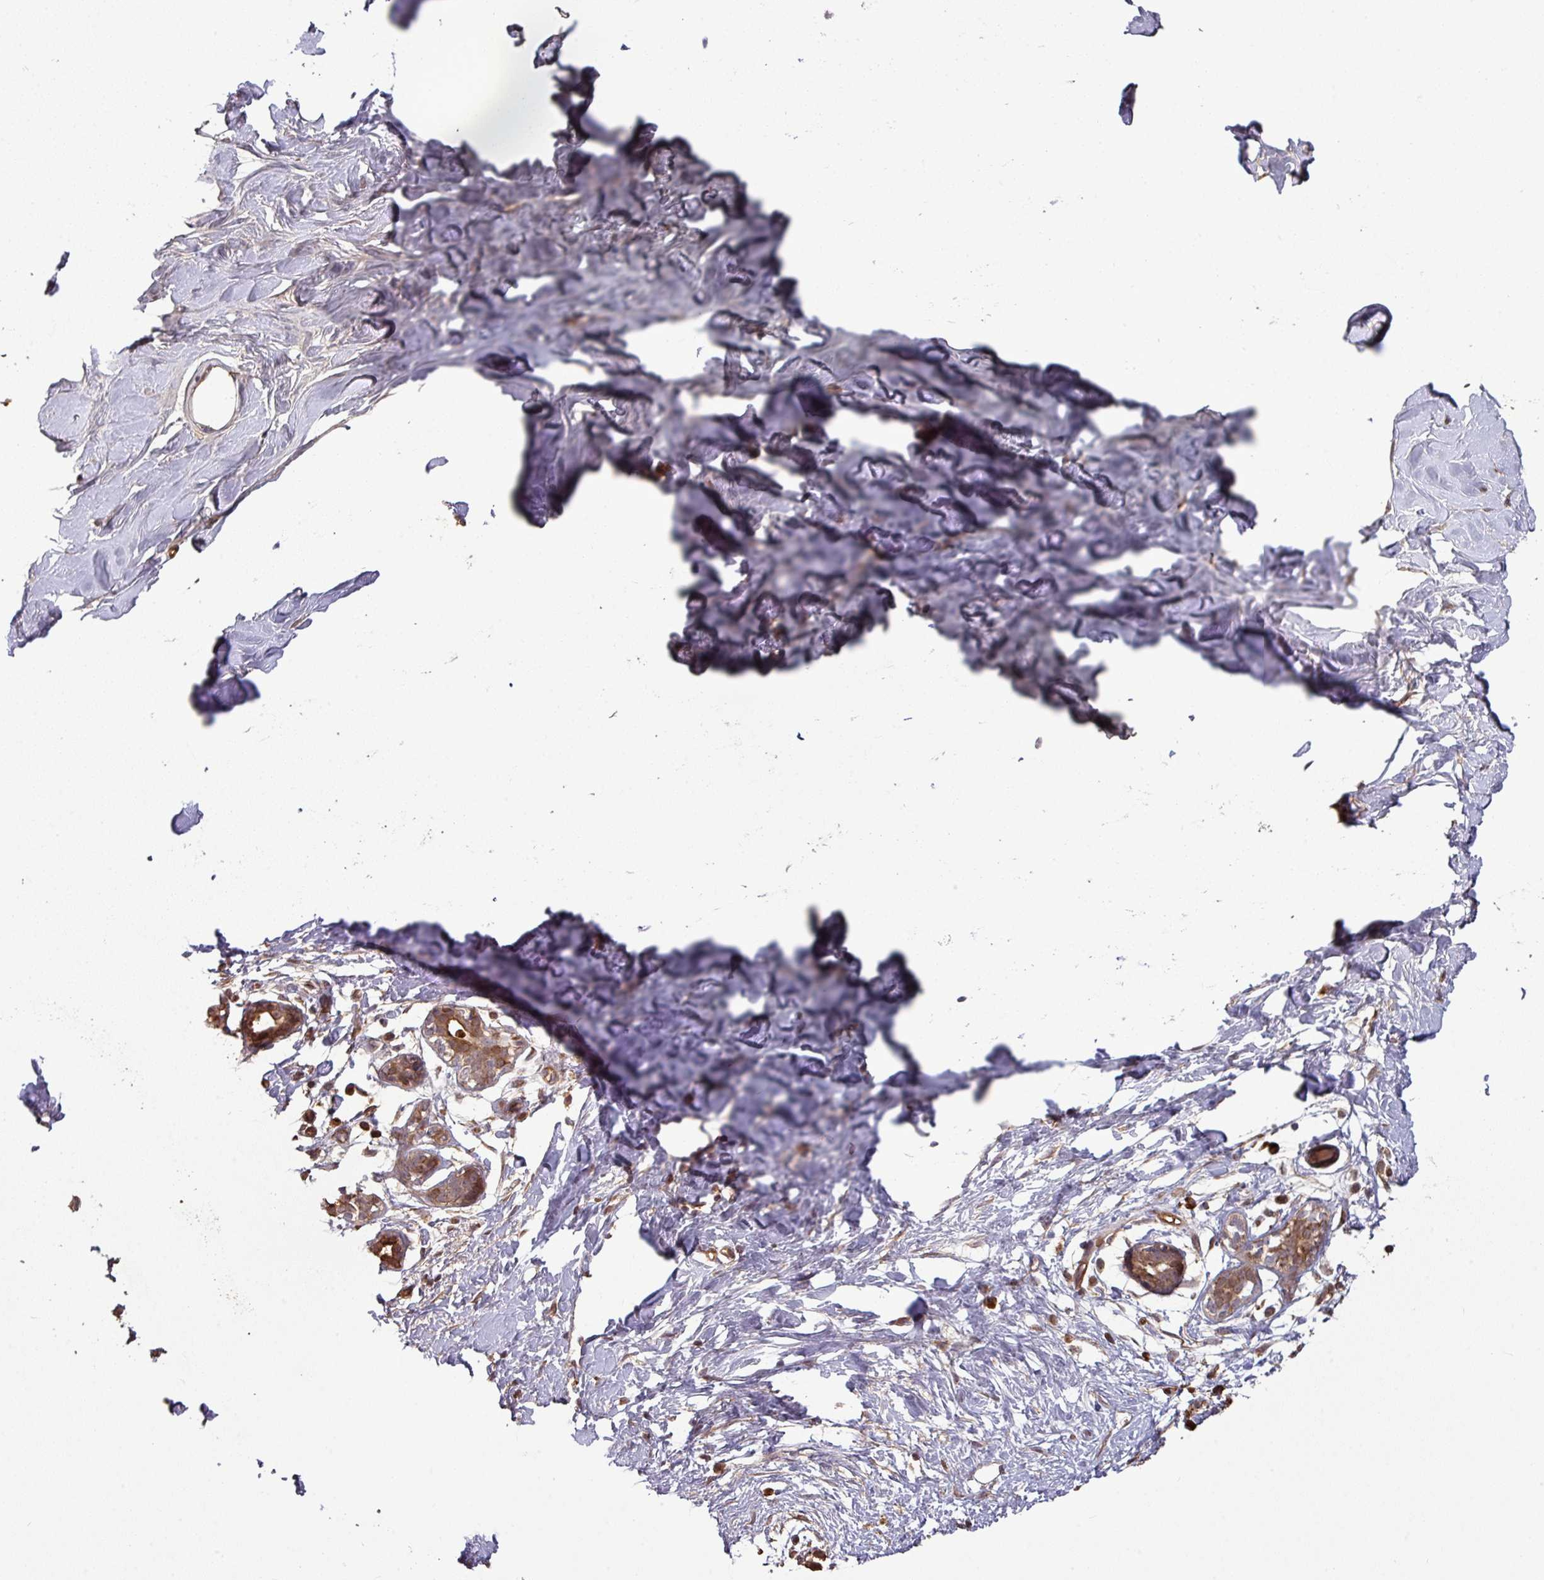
{"staining": {"intensity": "moderate", "quantity": ">75%", "location": "cytoplasmic/membranous"}, "tissue": "breast", "cell_type": "Adipocytes", "image_type": "normal", "snomed": [{"axis": "morphology", "description": "Normal tissue, NOS"}, {"axis": "topography", "description": "Breast"}], "caption": "A high-resolution histopathology image shows immunohistochemistry (IHC) staining of unremarkable breast, which reveals moderate cytoplasmic/membranous expression in about >75% of adipocytes.", "gene": "NHSL2", "patient": {"sex": "female", "age": 27}}